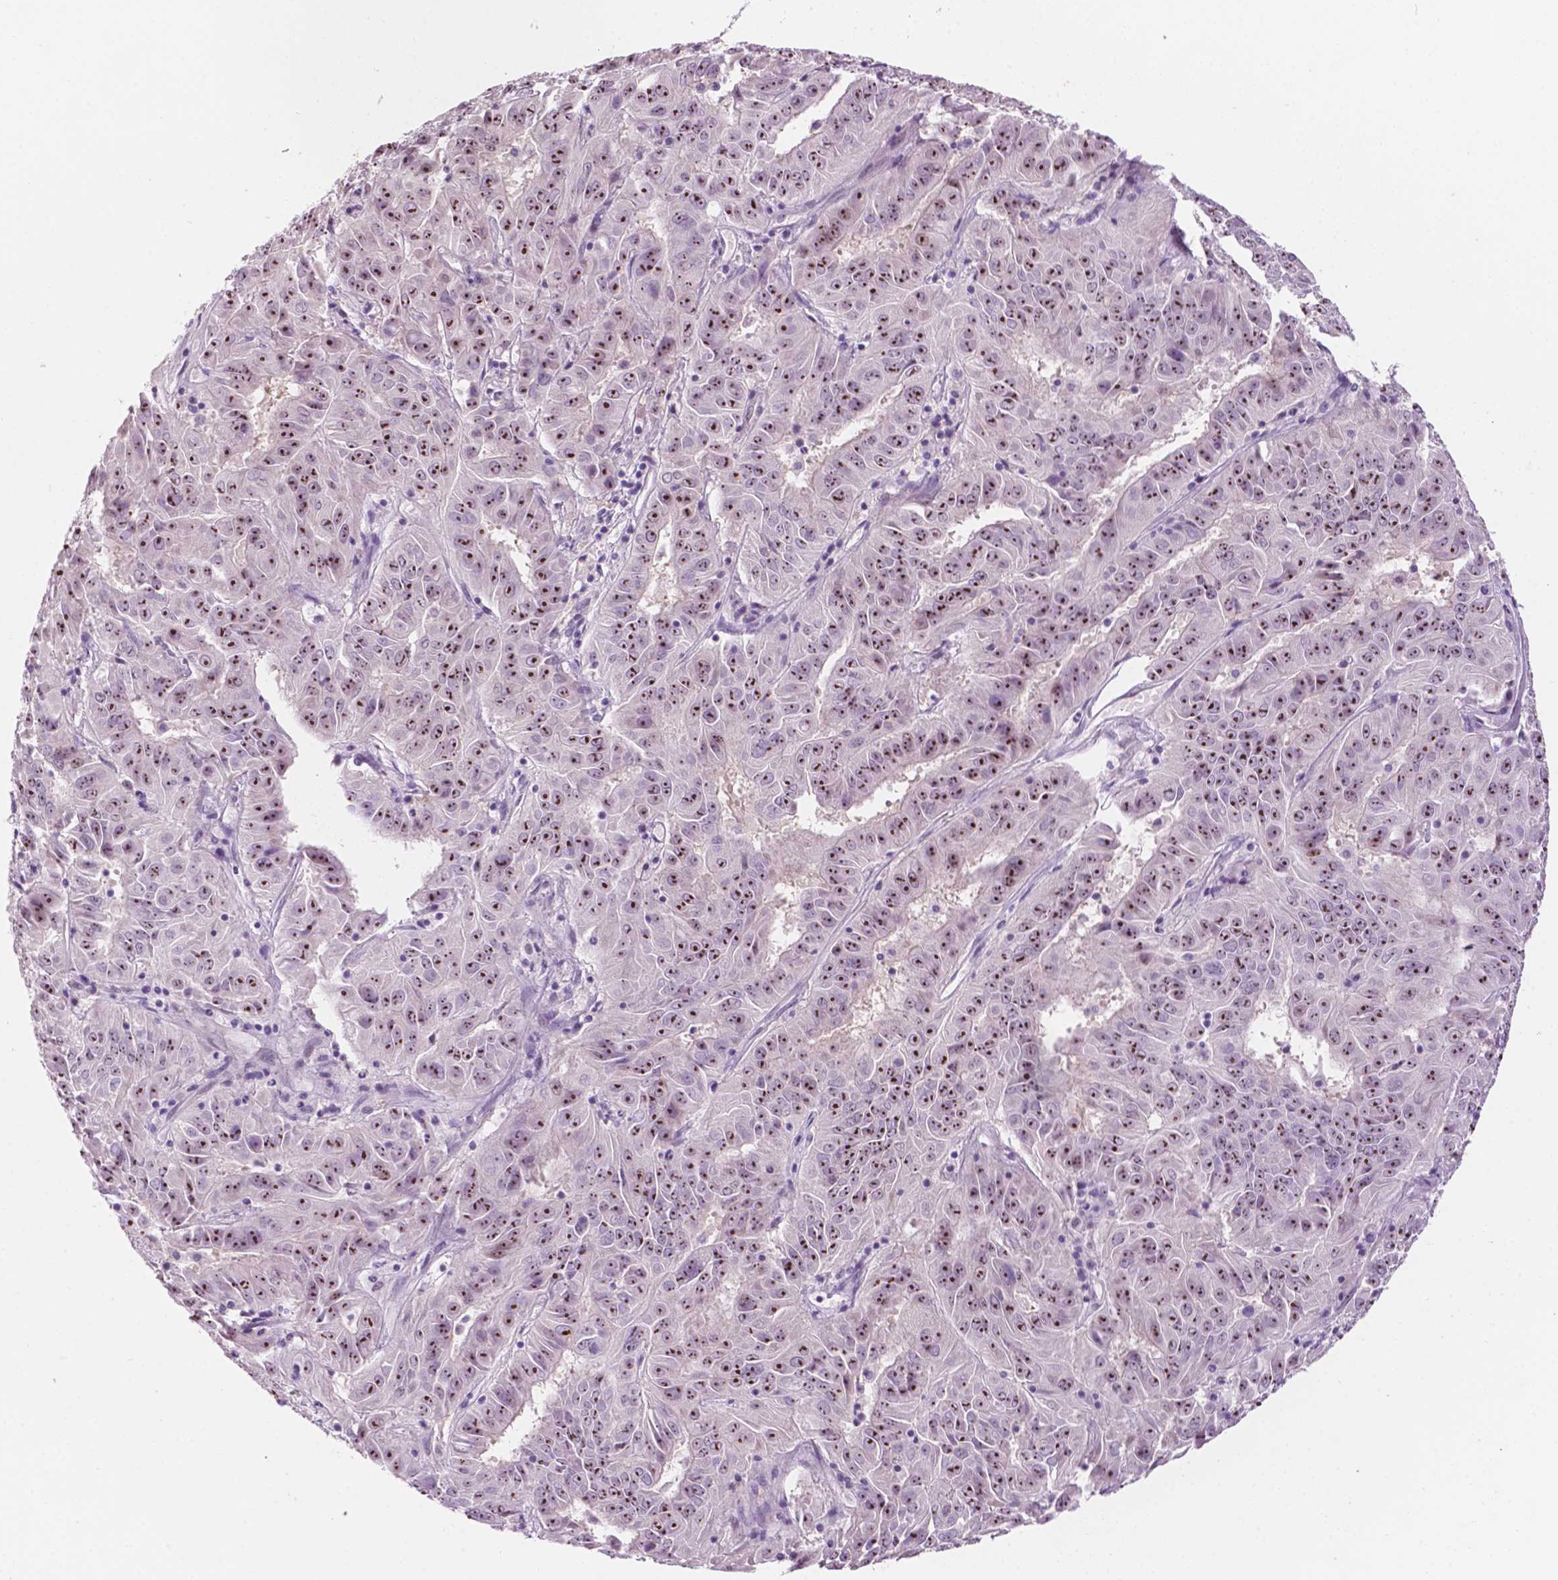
{"staining": {"intensity": "strong", "quantity": ">75%", "location": "nuclear"}, "tissue": "pancreatic cancer", "cell_type": "Tumor cells", "image_type": "cancer", "snomed": [{"axis": "morphology", "description": "Adenocarcinoma, NOS"}, {"axis": "topography", "description": "Pancreas"}], "caption": "A high-resolution histopathology image shows IHC staining of pancreatic cancer (adenocarcinoma), which displays strong nuclear positivity in about >75% of tumor cells.", "gene": "ZNF853", "patient": {"sex": "male", "age": 63}}